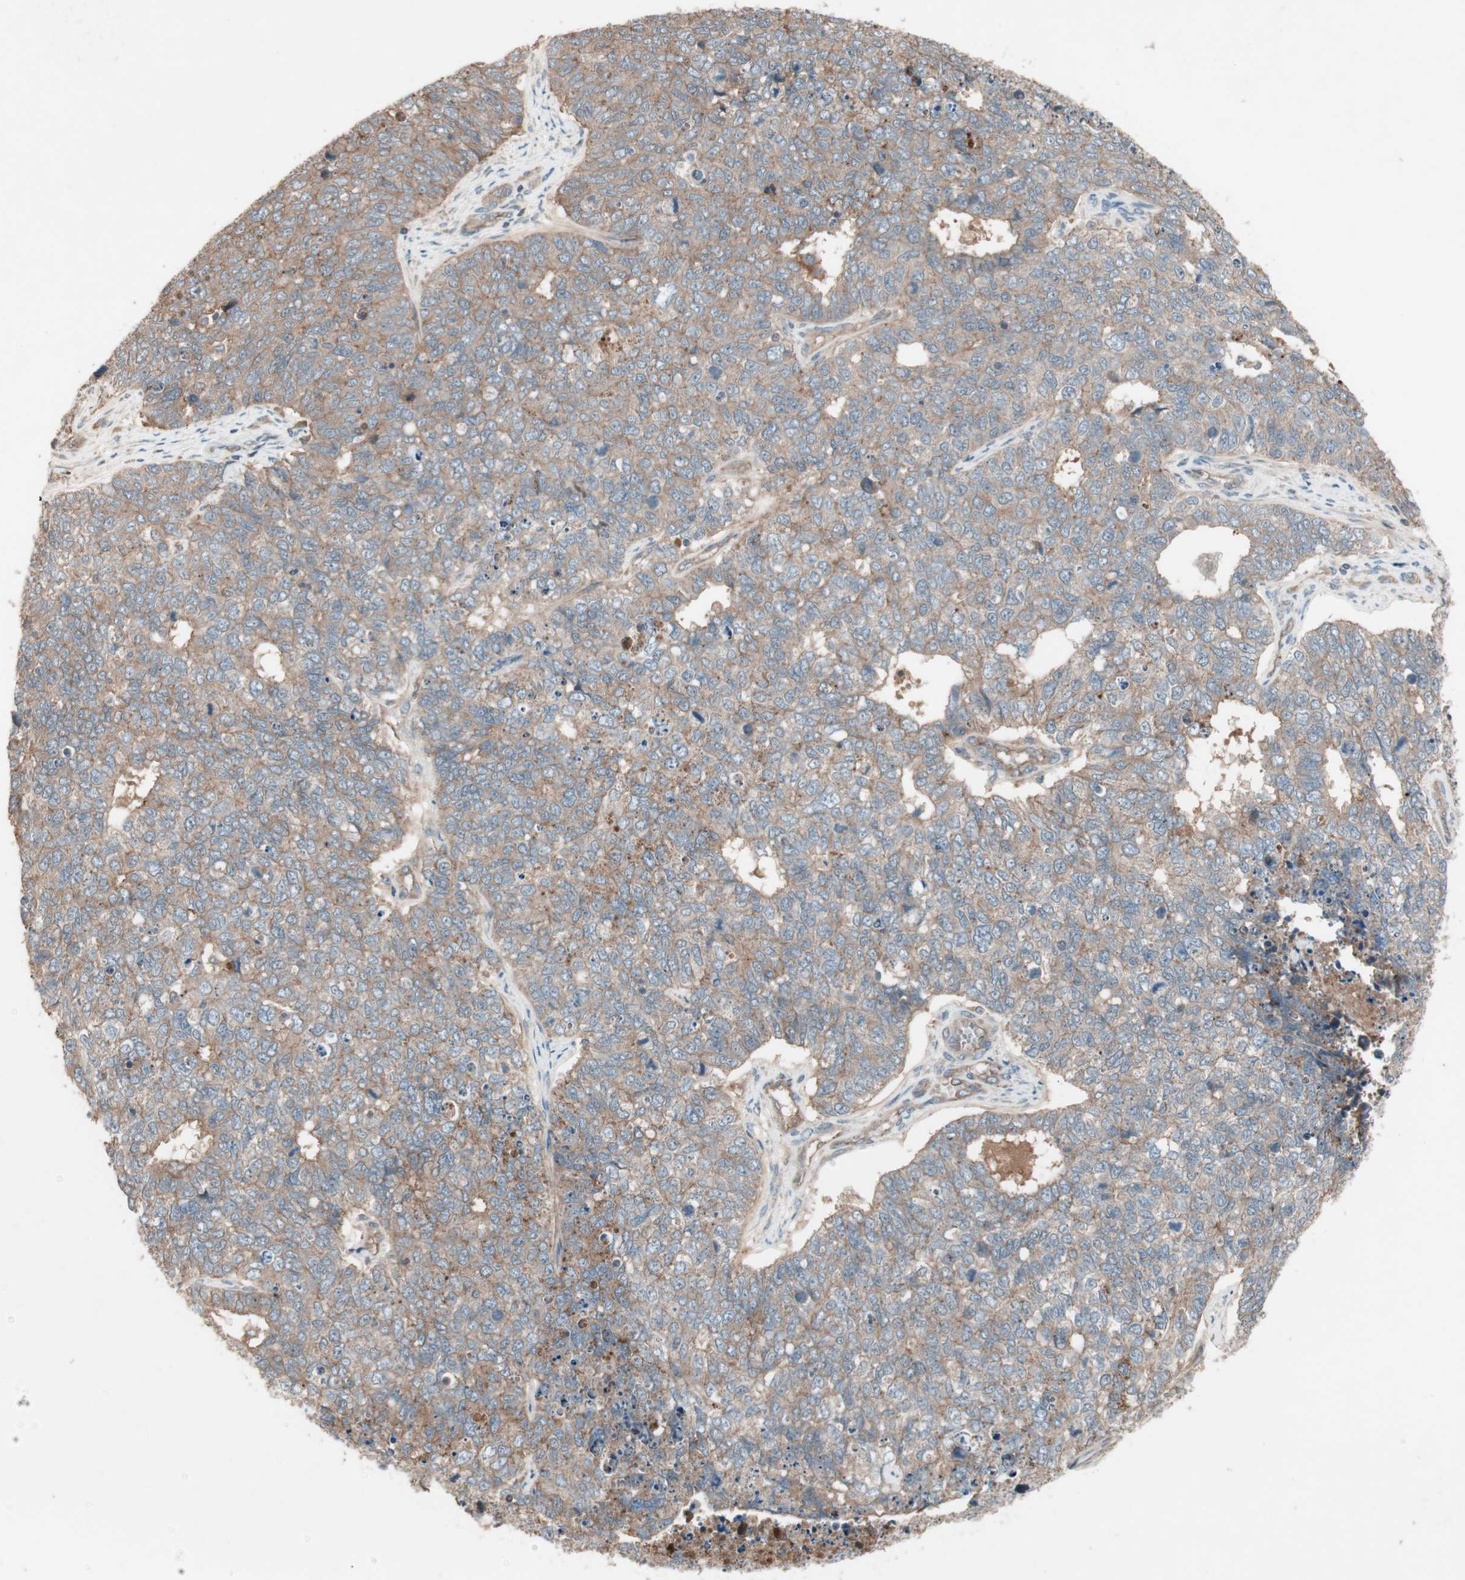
{"staining": {"intensity": "moderate", "quantity": ">75%", "location": "cytoplasmic/membranous"}, "tissue": "cervical cancer", "cell_type": "Tumor cells", "image_type": "cancer", "snomed": [{"axis": "morphology", "description": "Squamous cell carcinoma, NOS"}, {"axis": "topography", "description": "Cervix"}], "caption": "Protein analysis of squamous cell carcinoma (cervical) tissue exhibits moderate cytoplasmic/membranous expression in approximately >75% of tumor cells.", "gene": "TFPI", "patient": {"sex": "female", "age": 63}}